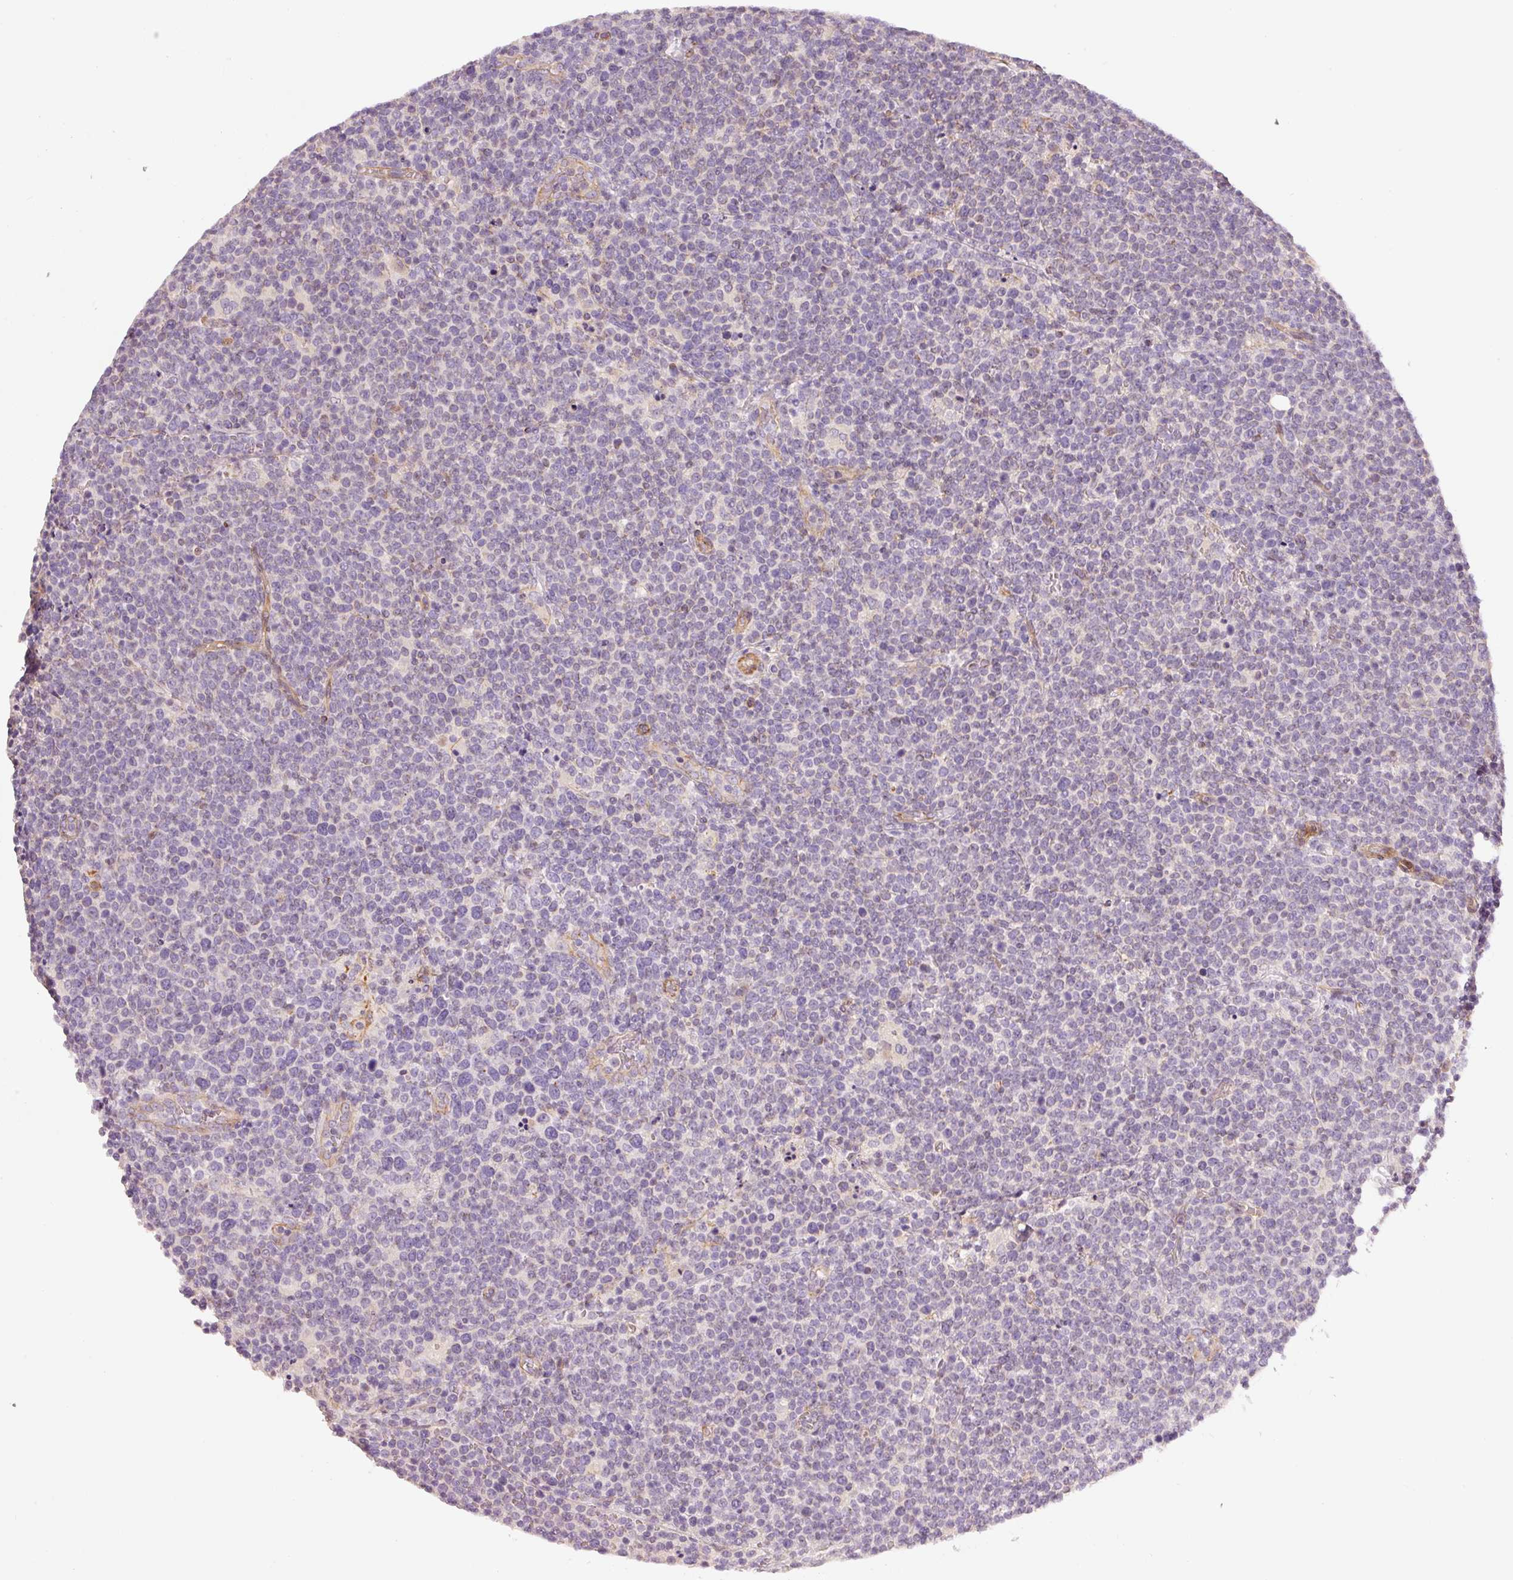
{"staining": {"intensity": "negative", "quantity": "none", "location": "none"}, "tissue": "lymphoma", "cell_type": "Tumor cells", "image_type": "cancer", "snomed": [{"axis": "morphology", "description": "Malignant lymphoma, non-Hodgkin's type, High grade"}, {"axis": "topography", "description": "Lymph node"}], "caption": "High-grade malignant lymphoma, non-Hodgkin's type stained for a protein using immunohistochemistry (IHC) reveals no positivity tumor cells.", "gene": "OSR2", "patient": {"sex": "male", "age": 61}}